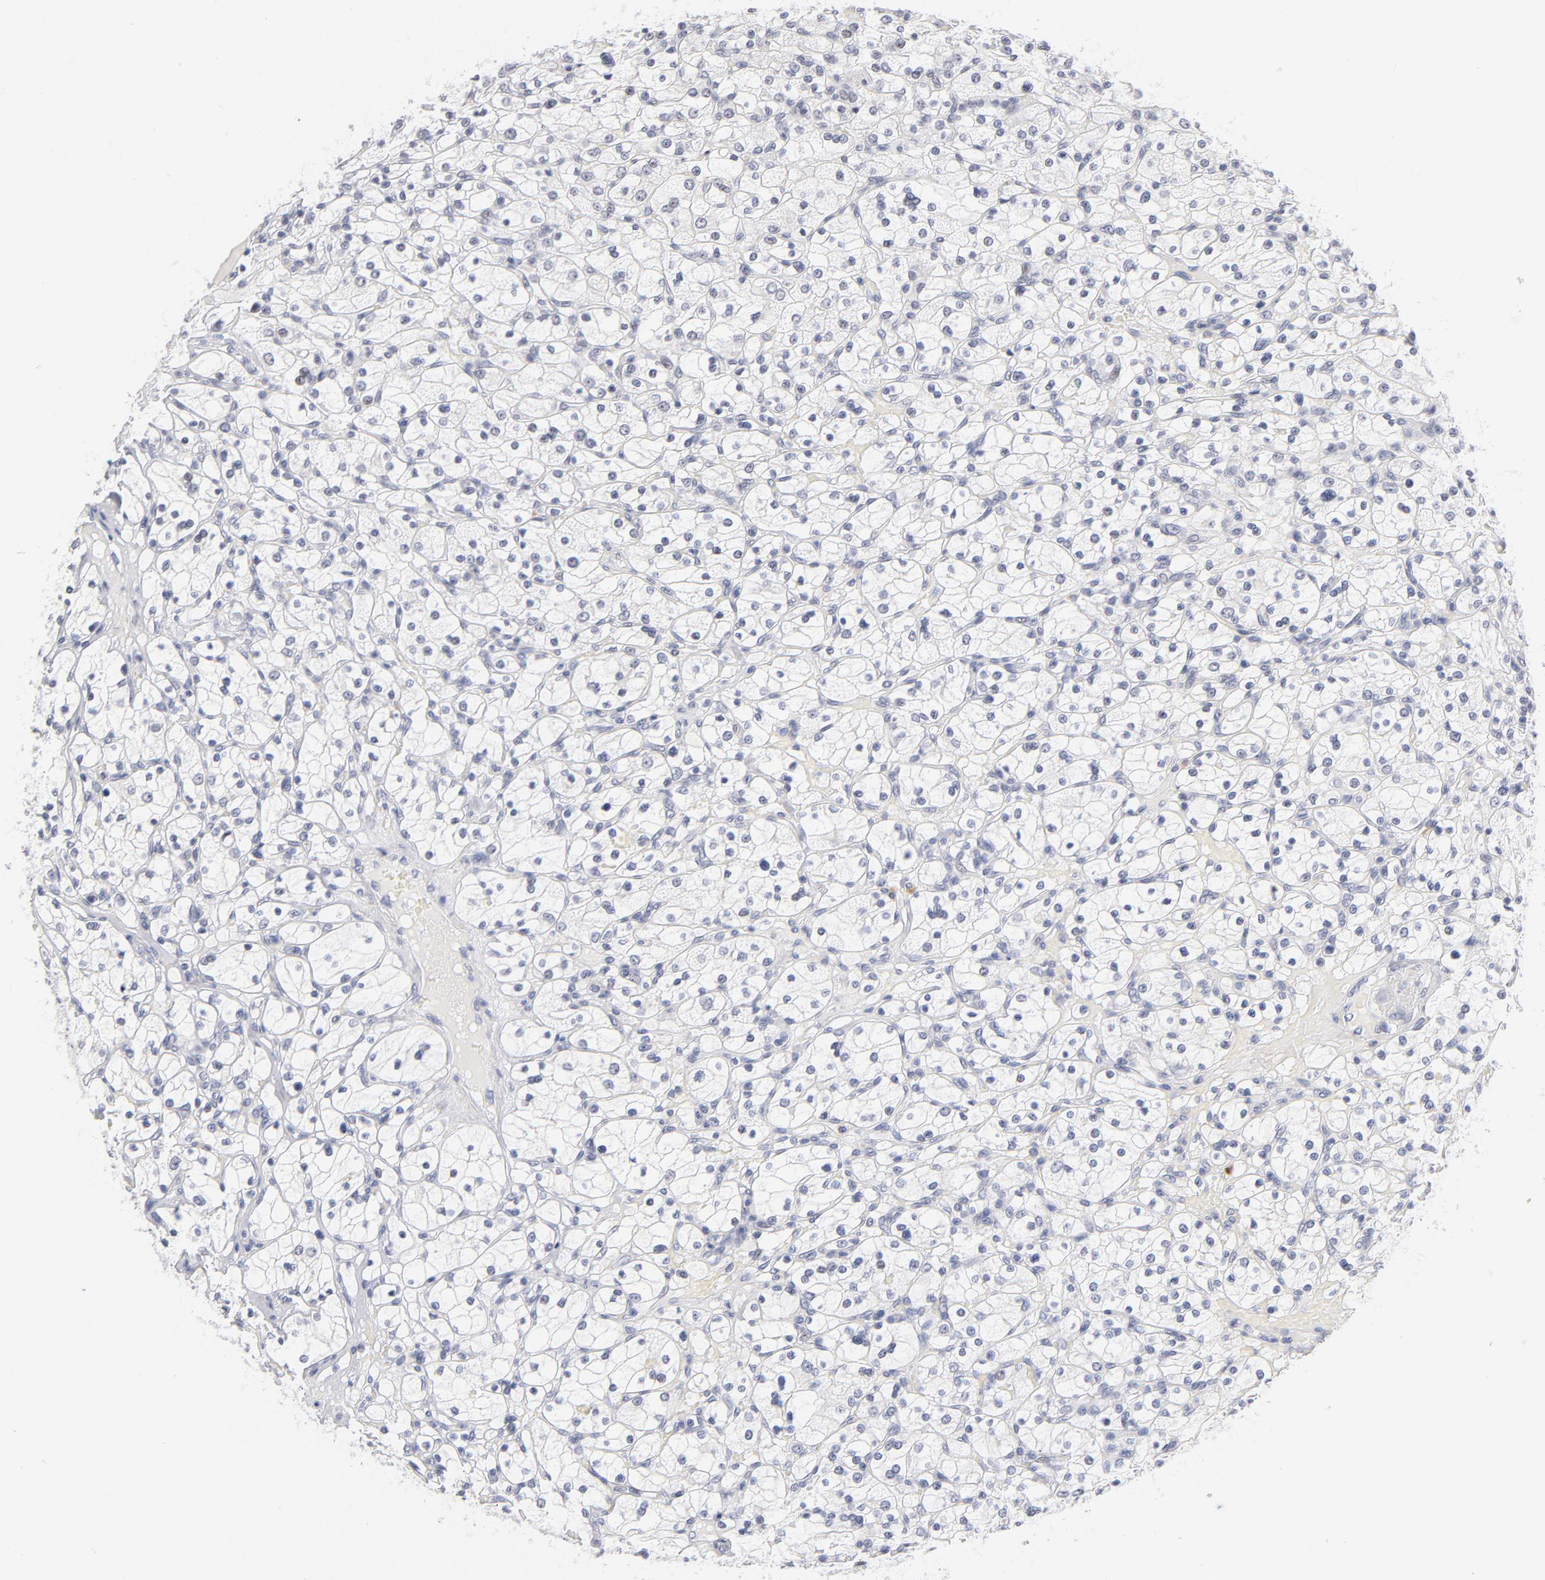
{"staining": {"intensity": "negative", "quantity": "none", "location": "none"}, "tissue": "renal cancer", "cell_type": "Tumor cells", "image_type": "cancer", "snomed": [{"axis": "morphology", "description": "Adenocarcinoma, NOS"}, {"axis": "topography", "description": "Kidney"}], "caption": "Tumor cells show no significant protein expression in renal cancer.", "gene": "KHNYN", "patient": {"sex": "female", "age": 83}}